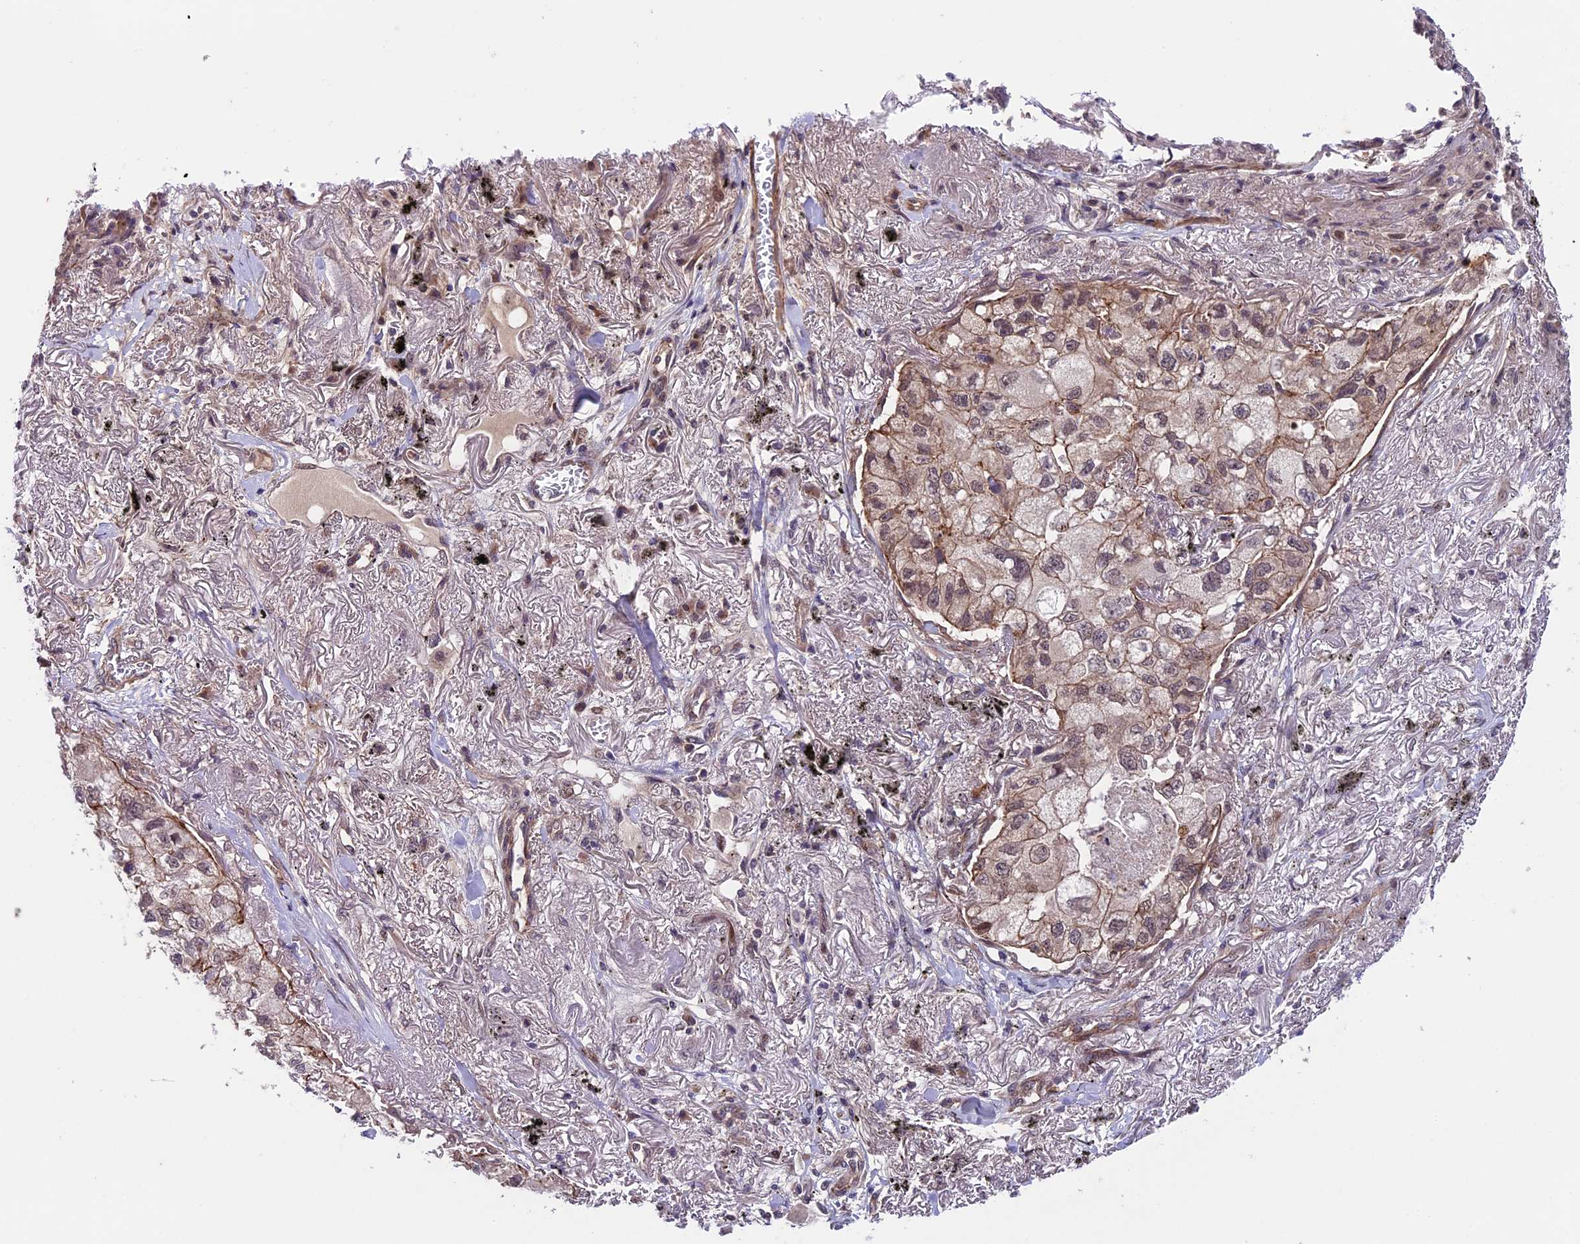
{"staining": {"intensity": "weak", "quantity": ">75%", "location": "cytoplasmic/membranous"}, "tissue": "lung cancer", "cell_type": "Tumor cells", "image_type": "cancer", "snomed": [{"axis": "morphology", "description": "Adenocarcinoma, NOS"}, {"axis": "topography", "description": "Lung"}], "caption": "DAB (3,3'-diaminobenzidine) immunohistochemical staining of human lung adenocarcinoma reveals weak cytoplasmic/membranous protein expression in about >75% of tumor cells.", "gene": "SIPA1L3", "patient": {"sex": "male", "age": 65}}